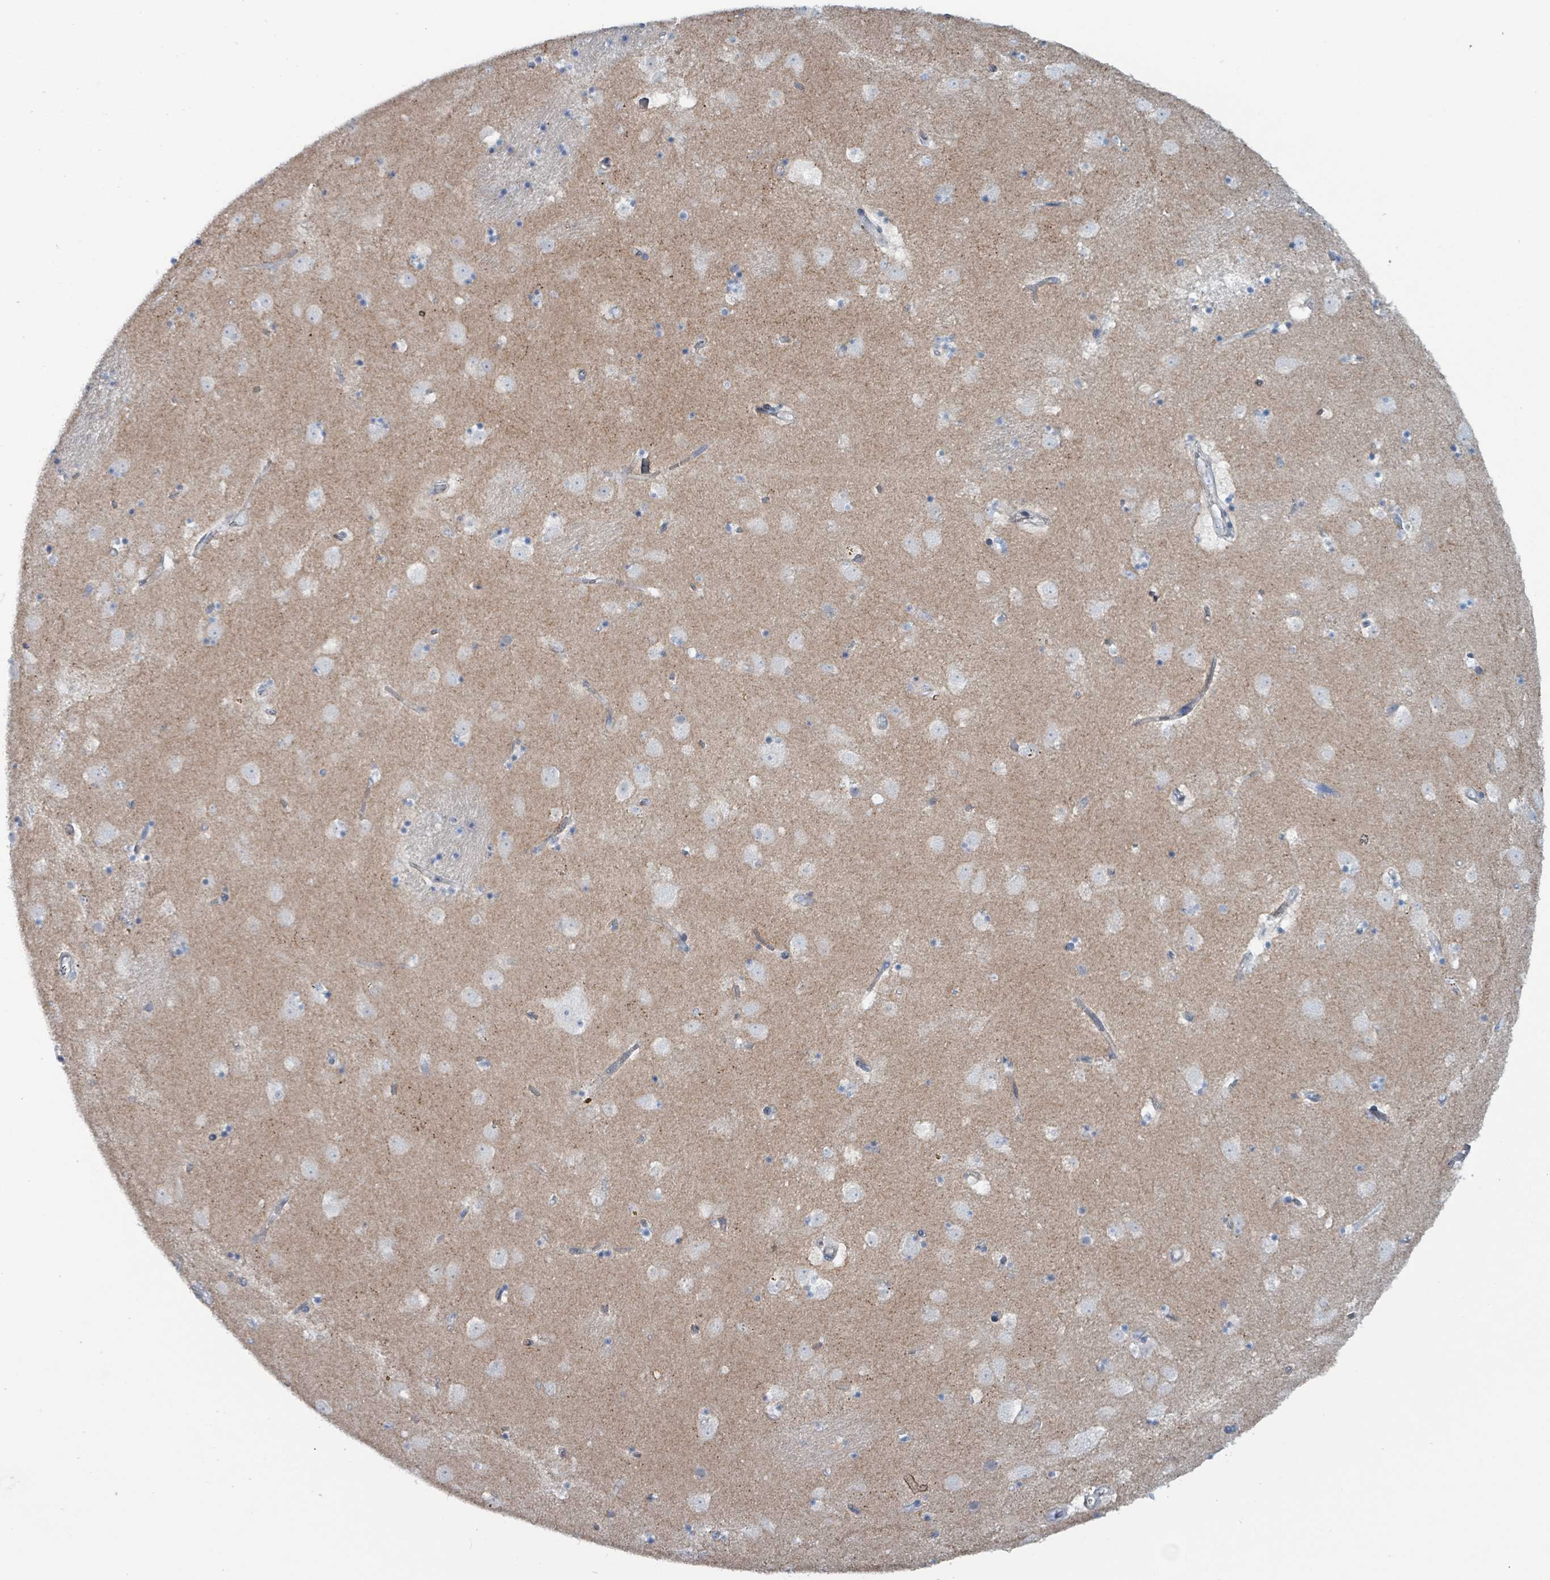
{"staining": {"intensity": "negative", "quantity": "none", "location": "none"}, "tissue": "caudate", "cell_type": "Glial cells", "image_type": "normal", "snomed": [{"axis": "morphology", "description": "Normal tissue, NOS"}, {"axis": "topography", "description": "Lateral ventricle wall"}], "caption": "High power microscopy image of an IHC photomicrograph of benign caudate, revealing no significant positivity in glial cells.", "gene": "TAAR5", "patient": {"sex": "male", "age": 58}}